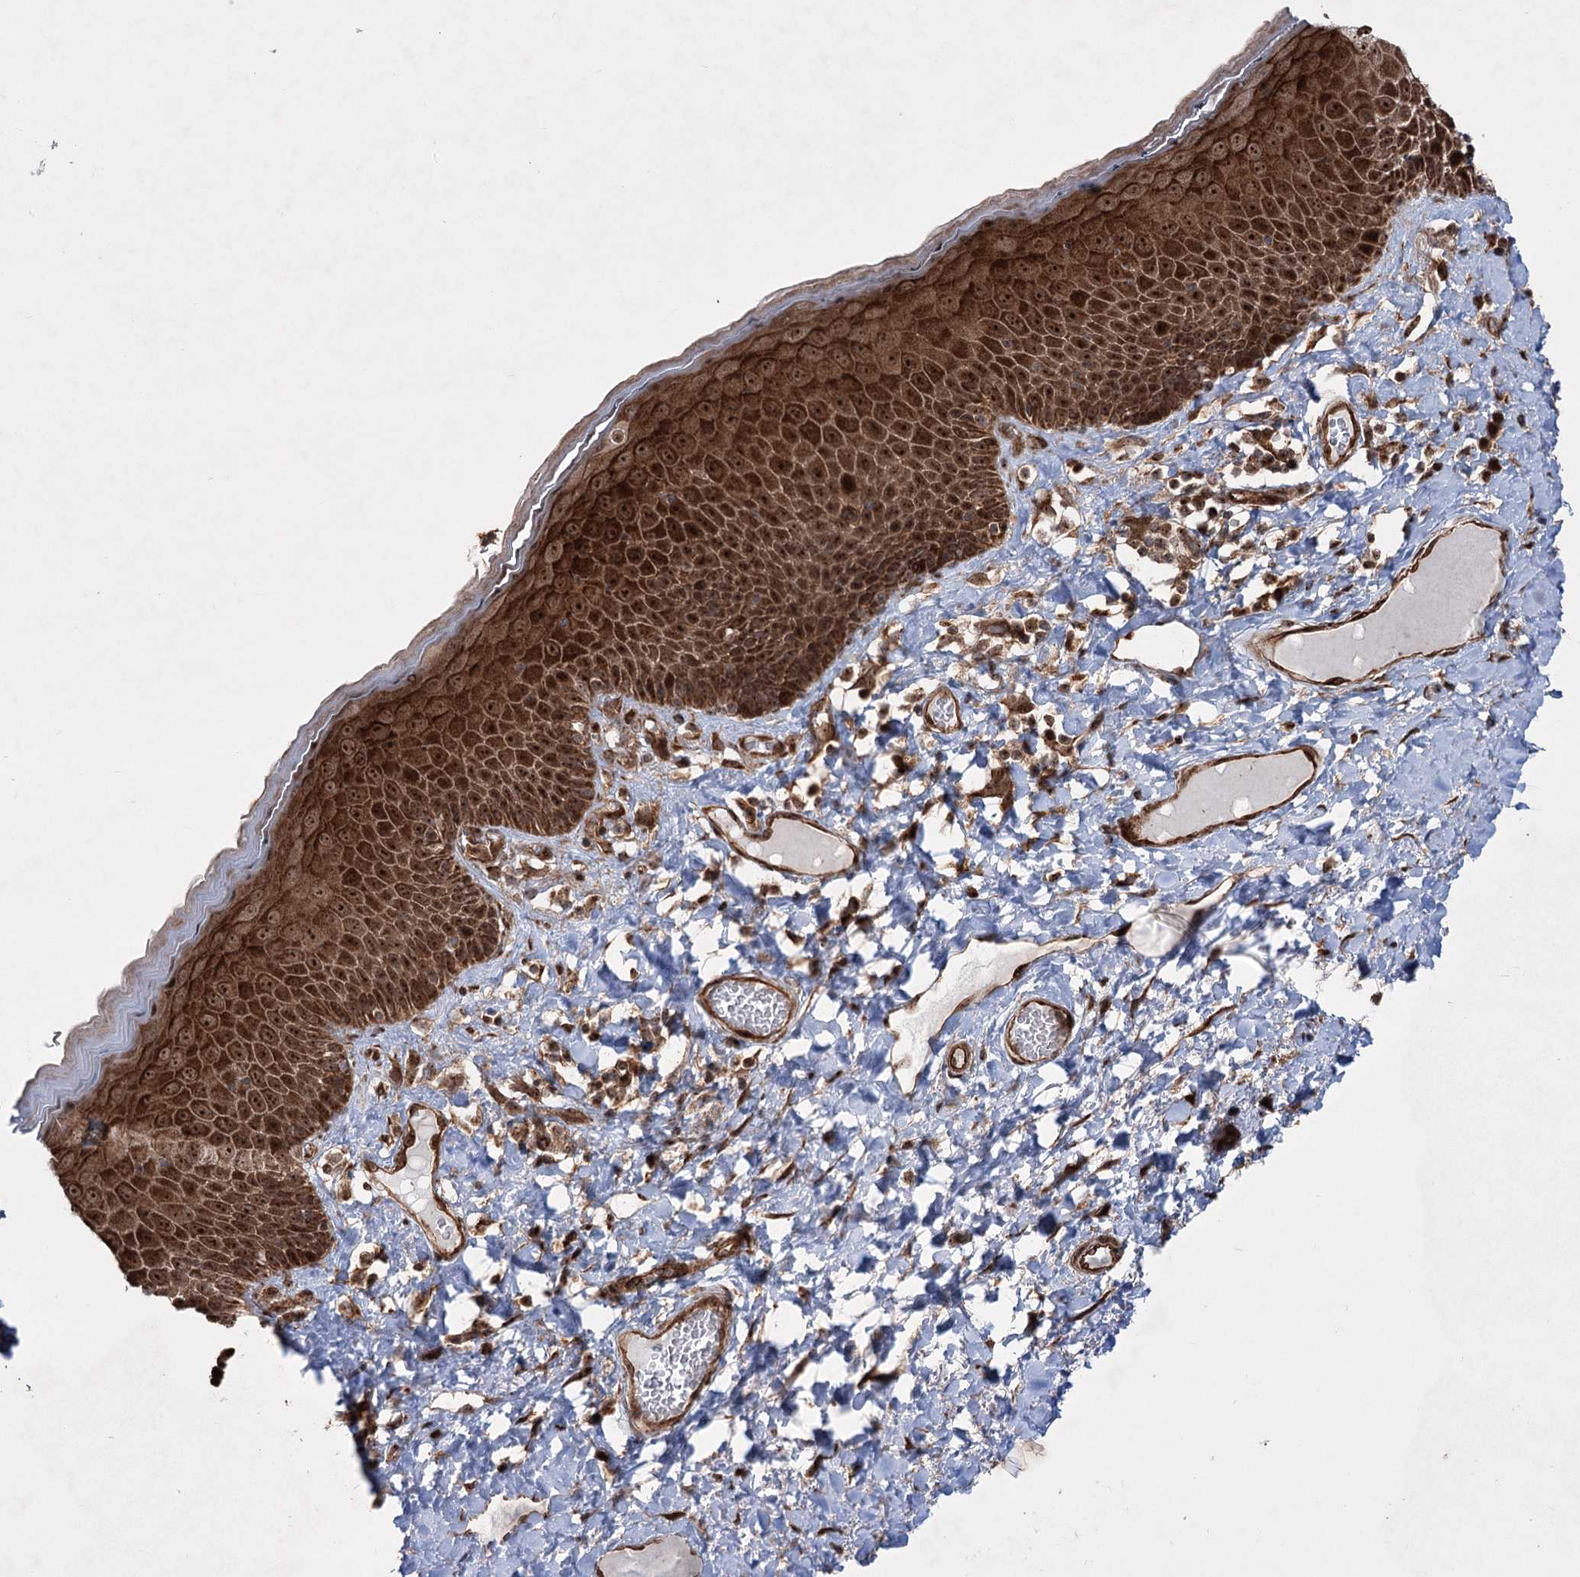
{"staining": {"intensity": "strong", "quantity": ">75%", "location": "cytoplasmic/membranous,nuclear"}, "tissue": "skin", "cell_type": "Epidermal cells", "image_type": "normal", "snomed": [{"axis": "morphology", "description": "Normal tissue, NOS"}, {"axis": "topography", "description": "Anal"}], "caption": "The histopathology image displays immunohistochemical staining of unremarkable skin. There is strong cytoplasmic/membranous,nuclear staining is appreciated in approximately >75% of epidermal cells. Using DAB (brown) and hematoxylin (blue) stains, captured at high magnification using brightfield microscopy.", "gene": "SERINC5", "patient": {"sex": "male", "age": 69}}